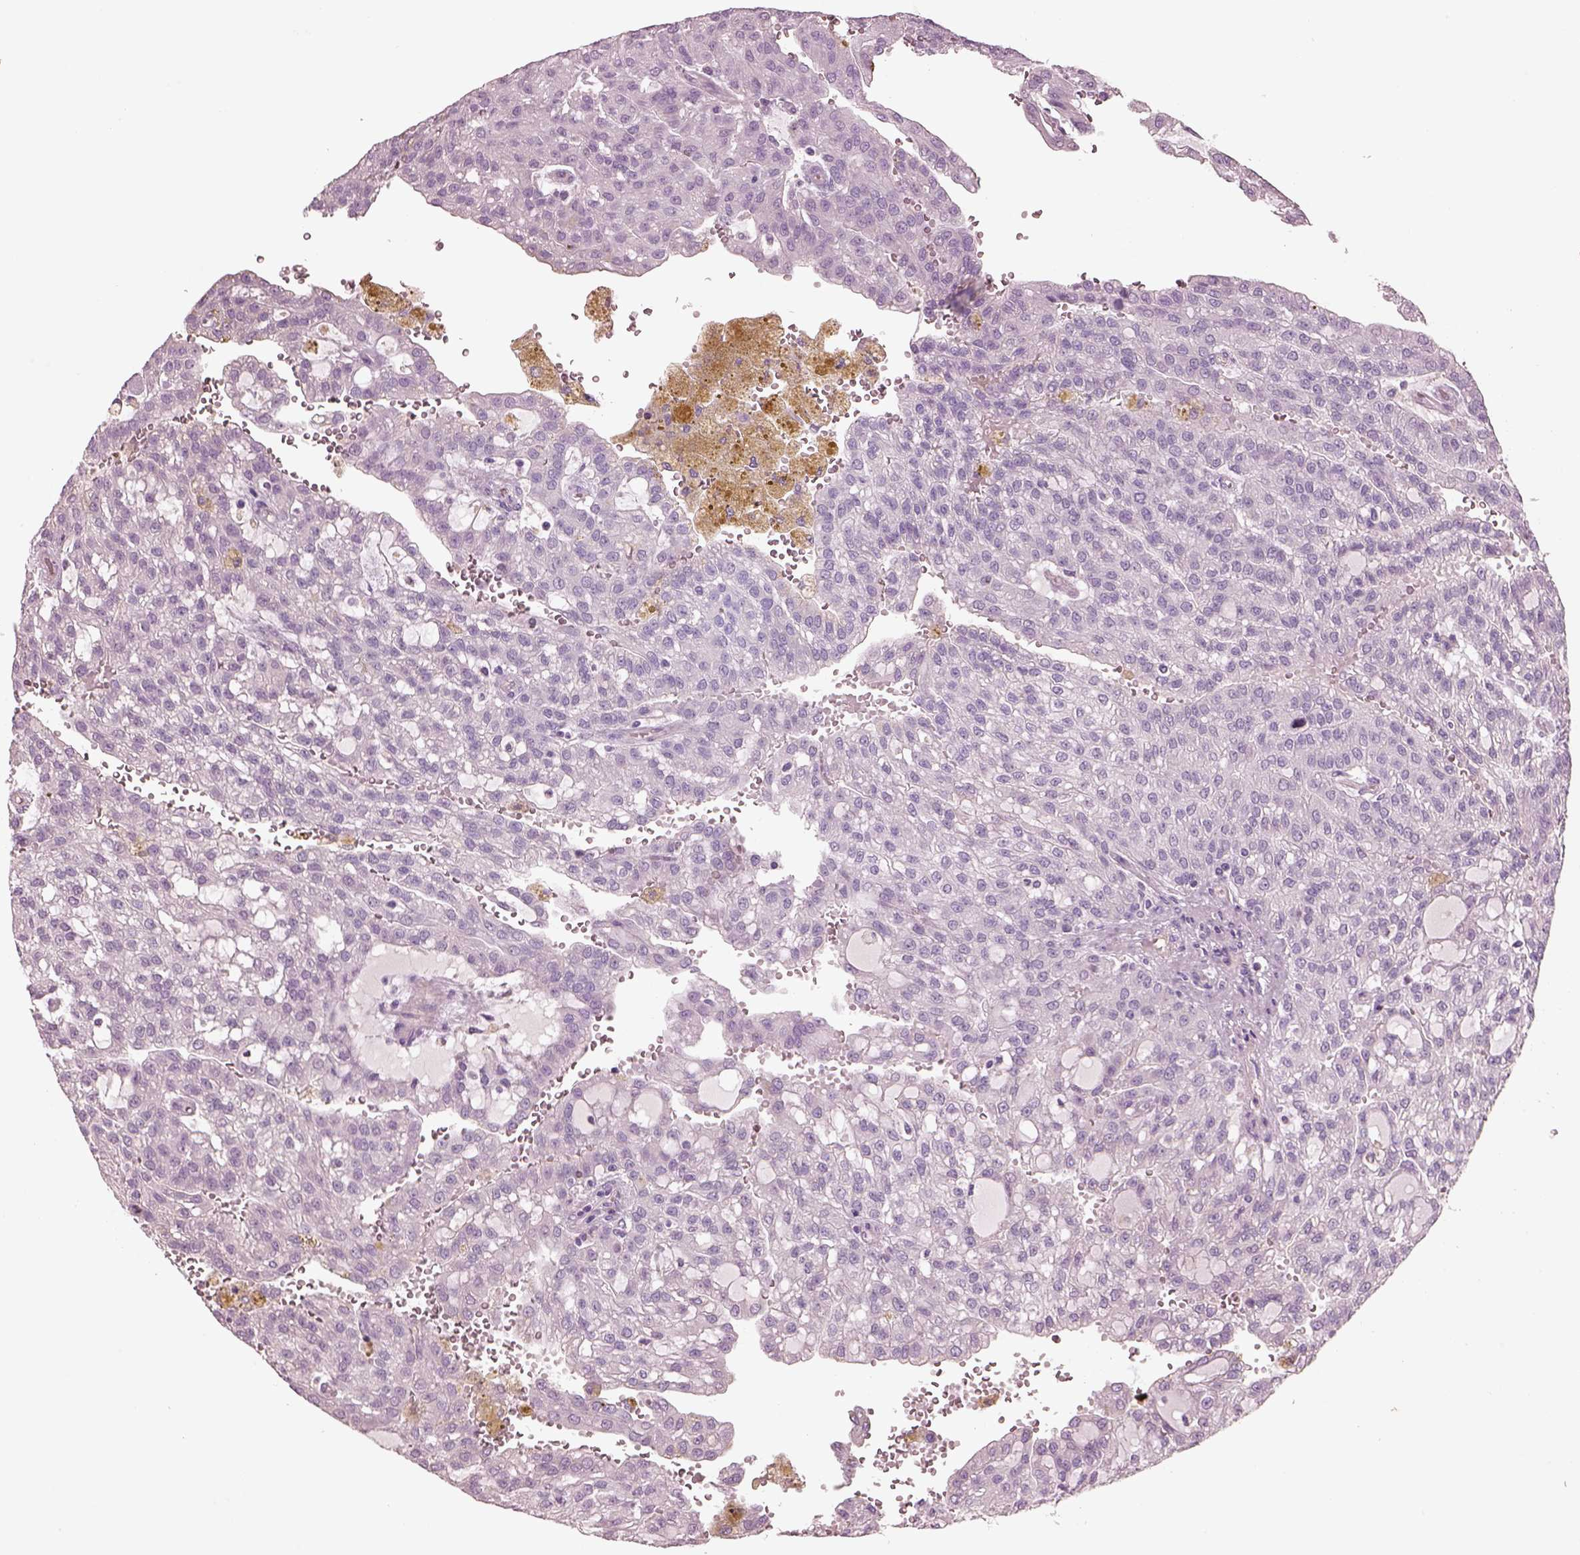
{"staining": {"intensity": "negative", "quantity": "none", "location": "none"}, "tissue": "renal cancer", "cell_type": "Tumor cells", "image_type": "cancer", "snomed": [{"axis": "morphology", "description": "Adenocarcinoma, NOS"}, {"axis": "topography", "description": "Kidney"}], "caption": "The image demonstrates no significant expression in tumor cells of renal adenocarcinoma.", "gene": "IGLL1", "patient": {"sex": "male", "age": 63}}